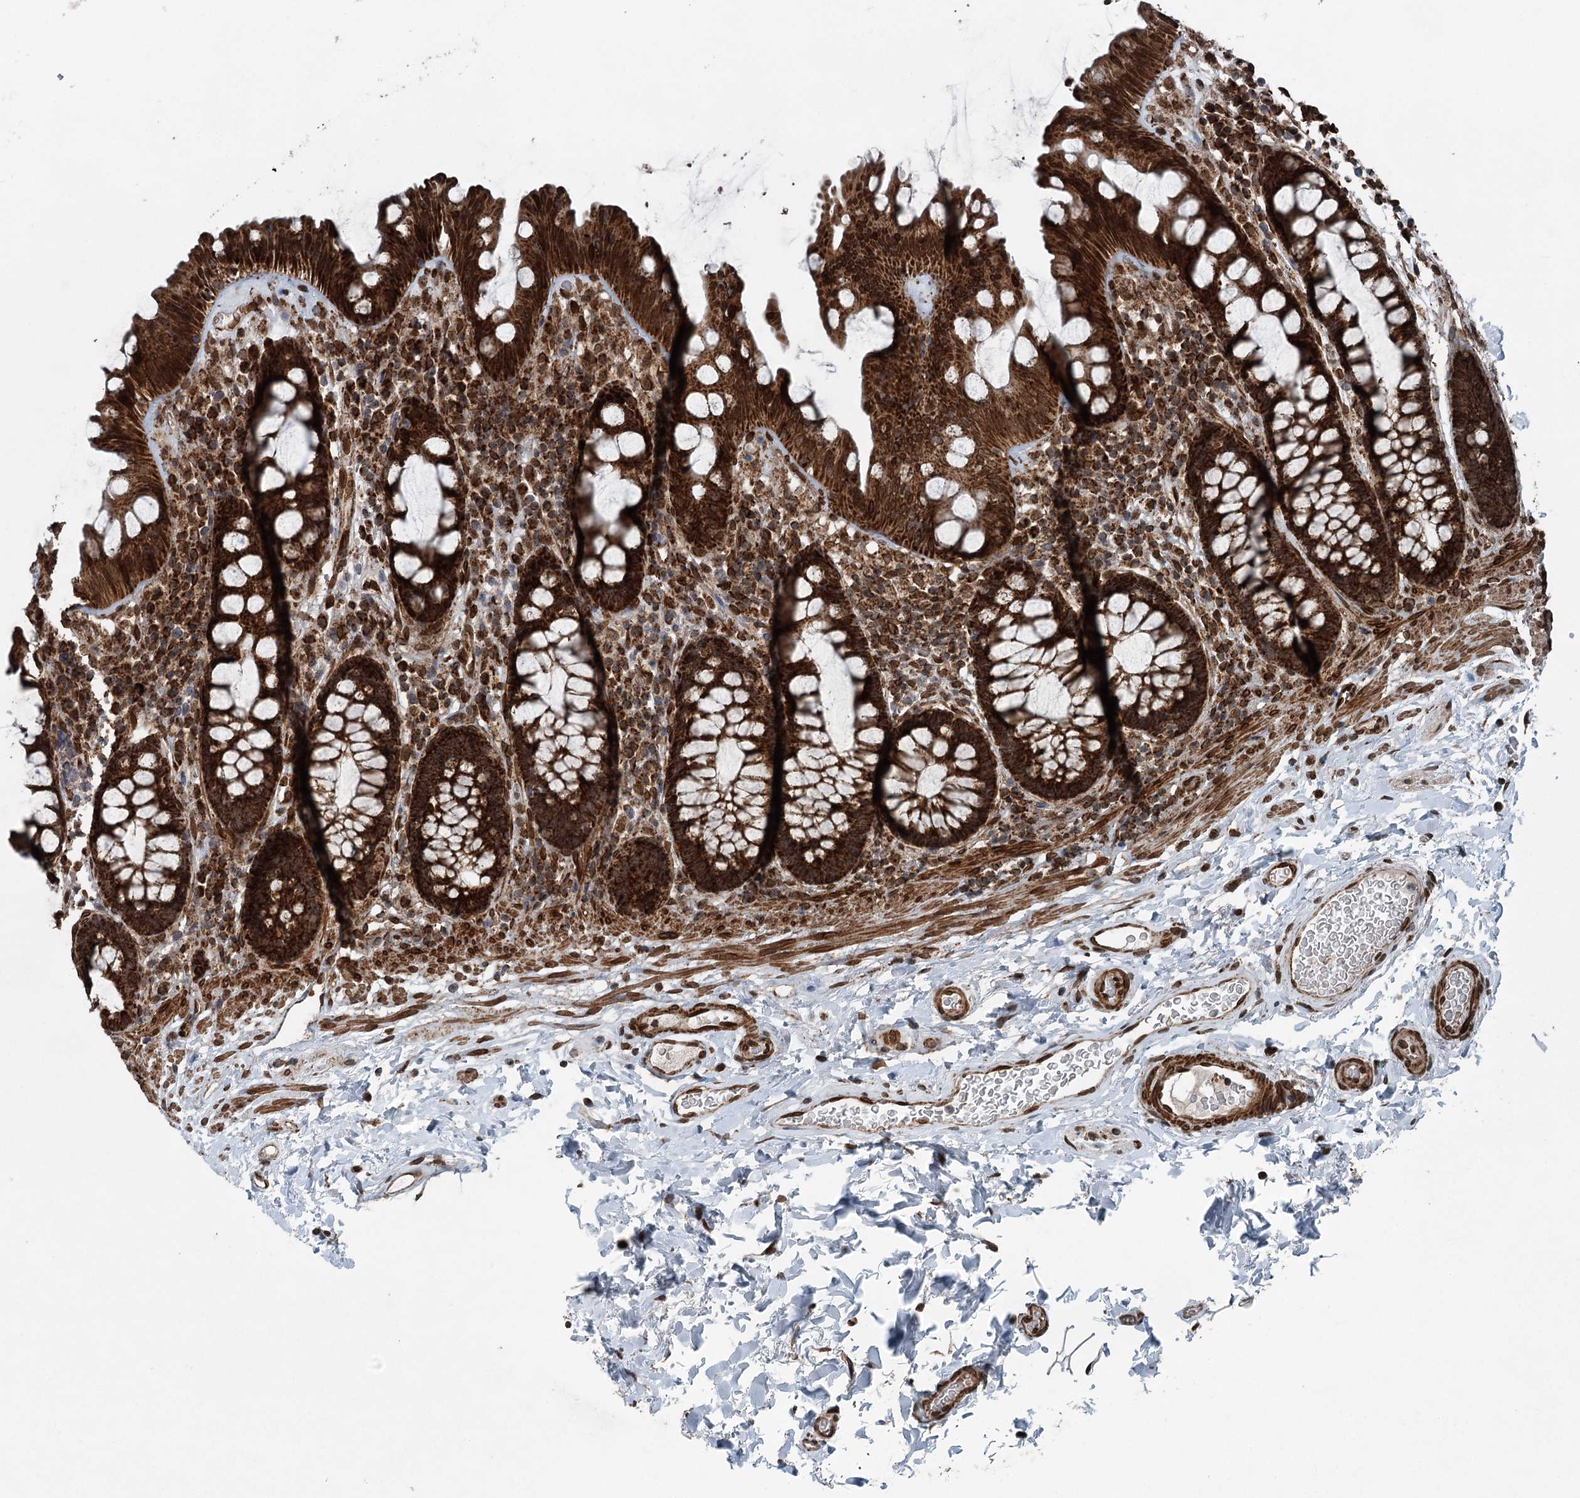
{"staining": {"intensity": "strong", "quantity": ">75%", "location": "cytoplasmic/membranous"}, "tissue": "colon", "cell_type": "Endothelial cells", "image_type": "normal", "snomed": [{"axis": "morphology", "description": "Normal tissue, NOS"}, {"axis": "topography", "description": "Colon"}], "caption": "About >75% of endothelial cells in normal human colon demonstrate strong cytoplasmic/membranous protein positivity as visualized by brown immunohistochemical staining.", "gene": "BCKDHA", "patient": {"sex": "female", "age": 80}}